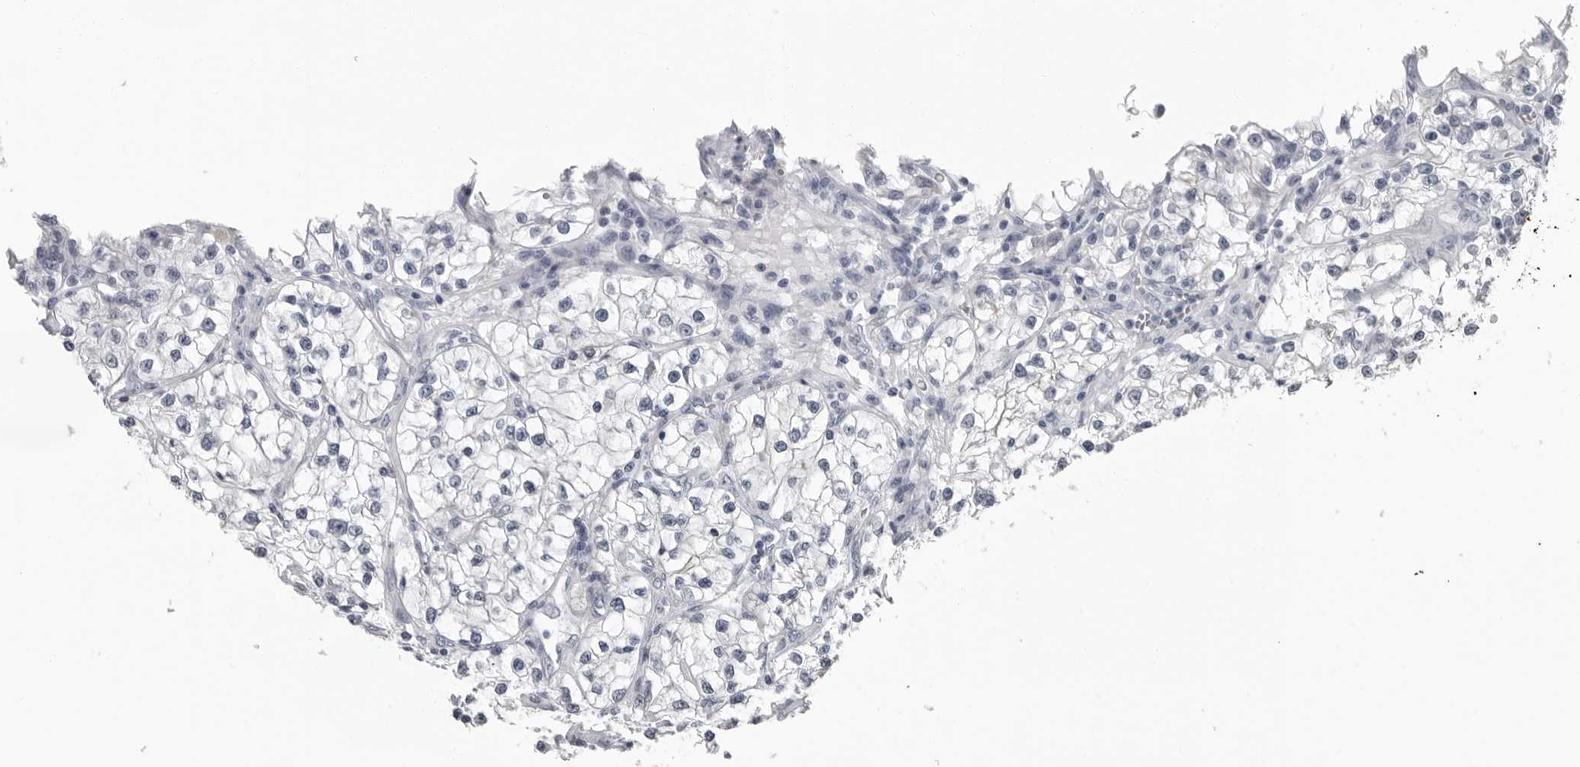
{"staining": {"intensity": "negative", "quantity": "none", "location": "none"}, "tissue": "renal cancer", "cell_type": "Tumor cells", "image_type": "cancer", "snomed": [{"axis": "morphology", "description": "Adenocarcinoma, NOS"}, {"axis": "topography", "description": "Kidney"}], "caption": "Immunohistochemical staining of renal cancer displays no significant staining in tumor cells.", "gene": "CCDC28B", "patient": {"sex": "female", "age": 57}}